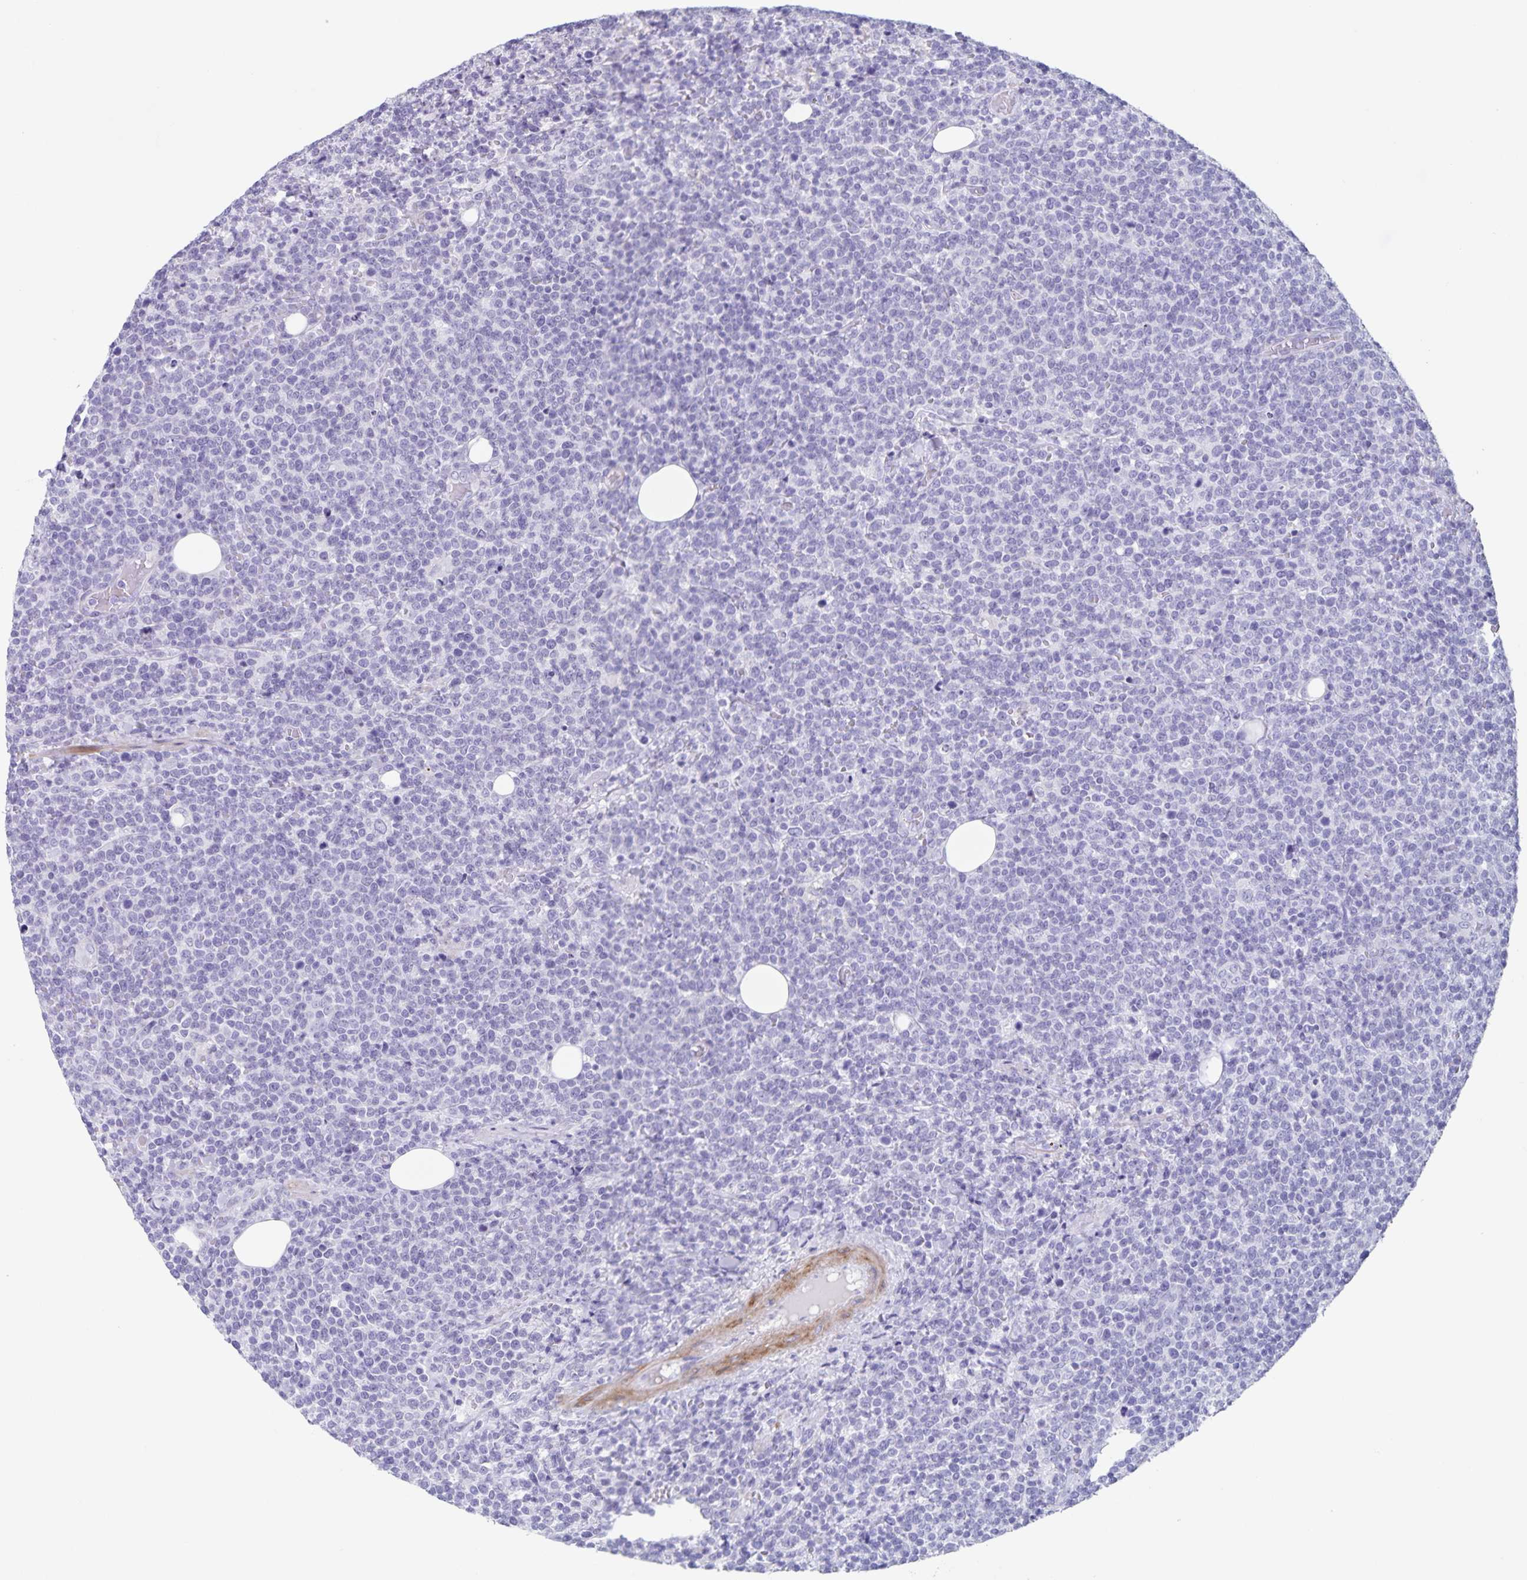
{"staining": {"intensity": "negative", "quantity": "none", "location": "none"}, "tissue": "lymphoma", "cell_type": "Tumor cells", "image_type": "cancer", "snomed": [{"axis": "morphology", "description": "Malignant lymphoma, non-Hodgkin's type, High grade"}, {"axis": "topography", "description": "Lymph node"}], "caption": "A histopathology image of human lymphoma is negative for staining in tumor cells.", "gene": "C11orf42", "patient": {"sex": "male", "age": 61}}